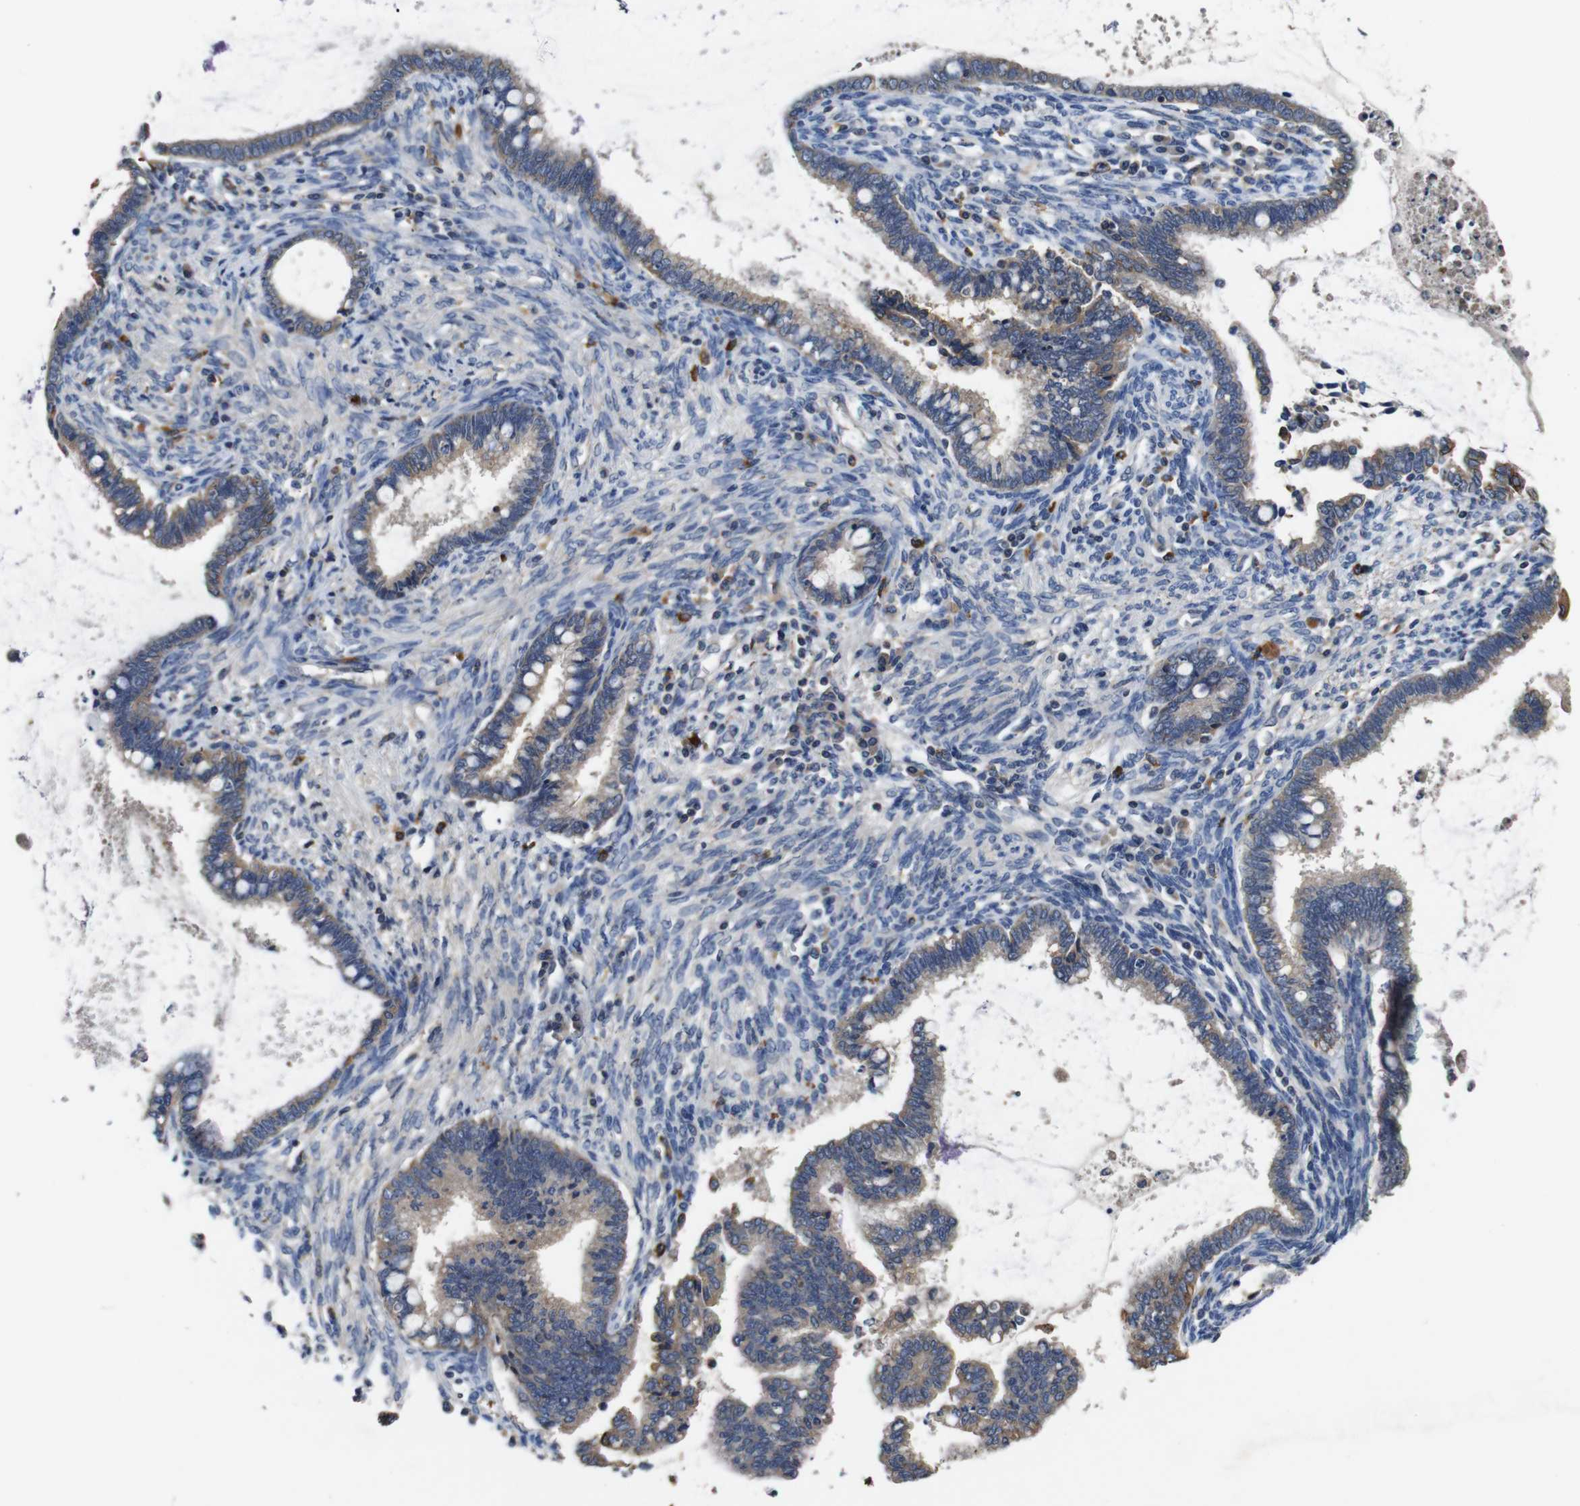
{"staining": {"intensity": "moderate", "quantity": ">75%", "location": "cytoplasmic/membranous"}, "tissue": "cervical cancer", "cell_type": "Tumor cells", "image_type": "cancer", "snomed": [{"axis": "morphology", "description": "Adenocarcinoma, NOS"}, {"axis": "topography", "description": "Cervix"}], "caption": "Cervical cancer tissue displays moderate cytoplasmic/membranous positivity in about >75% of tumor cells, visualized by immunohistochemistry. Immunohistochemistry stains the protein in brown and the nuclei are stained blue.", "gene": "GLIPR1", "patient": {"sex": "female", "age": 44}}